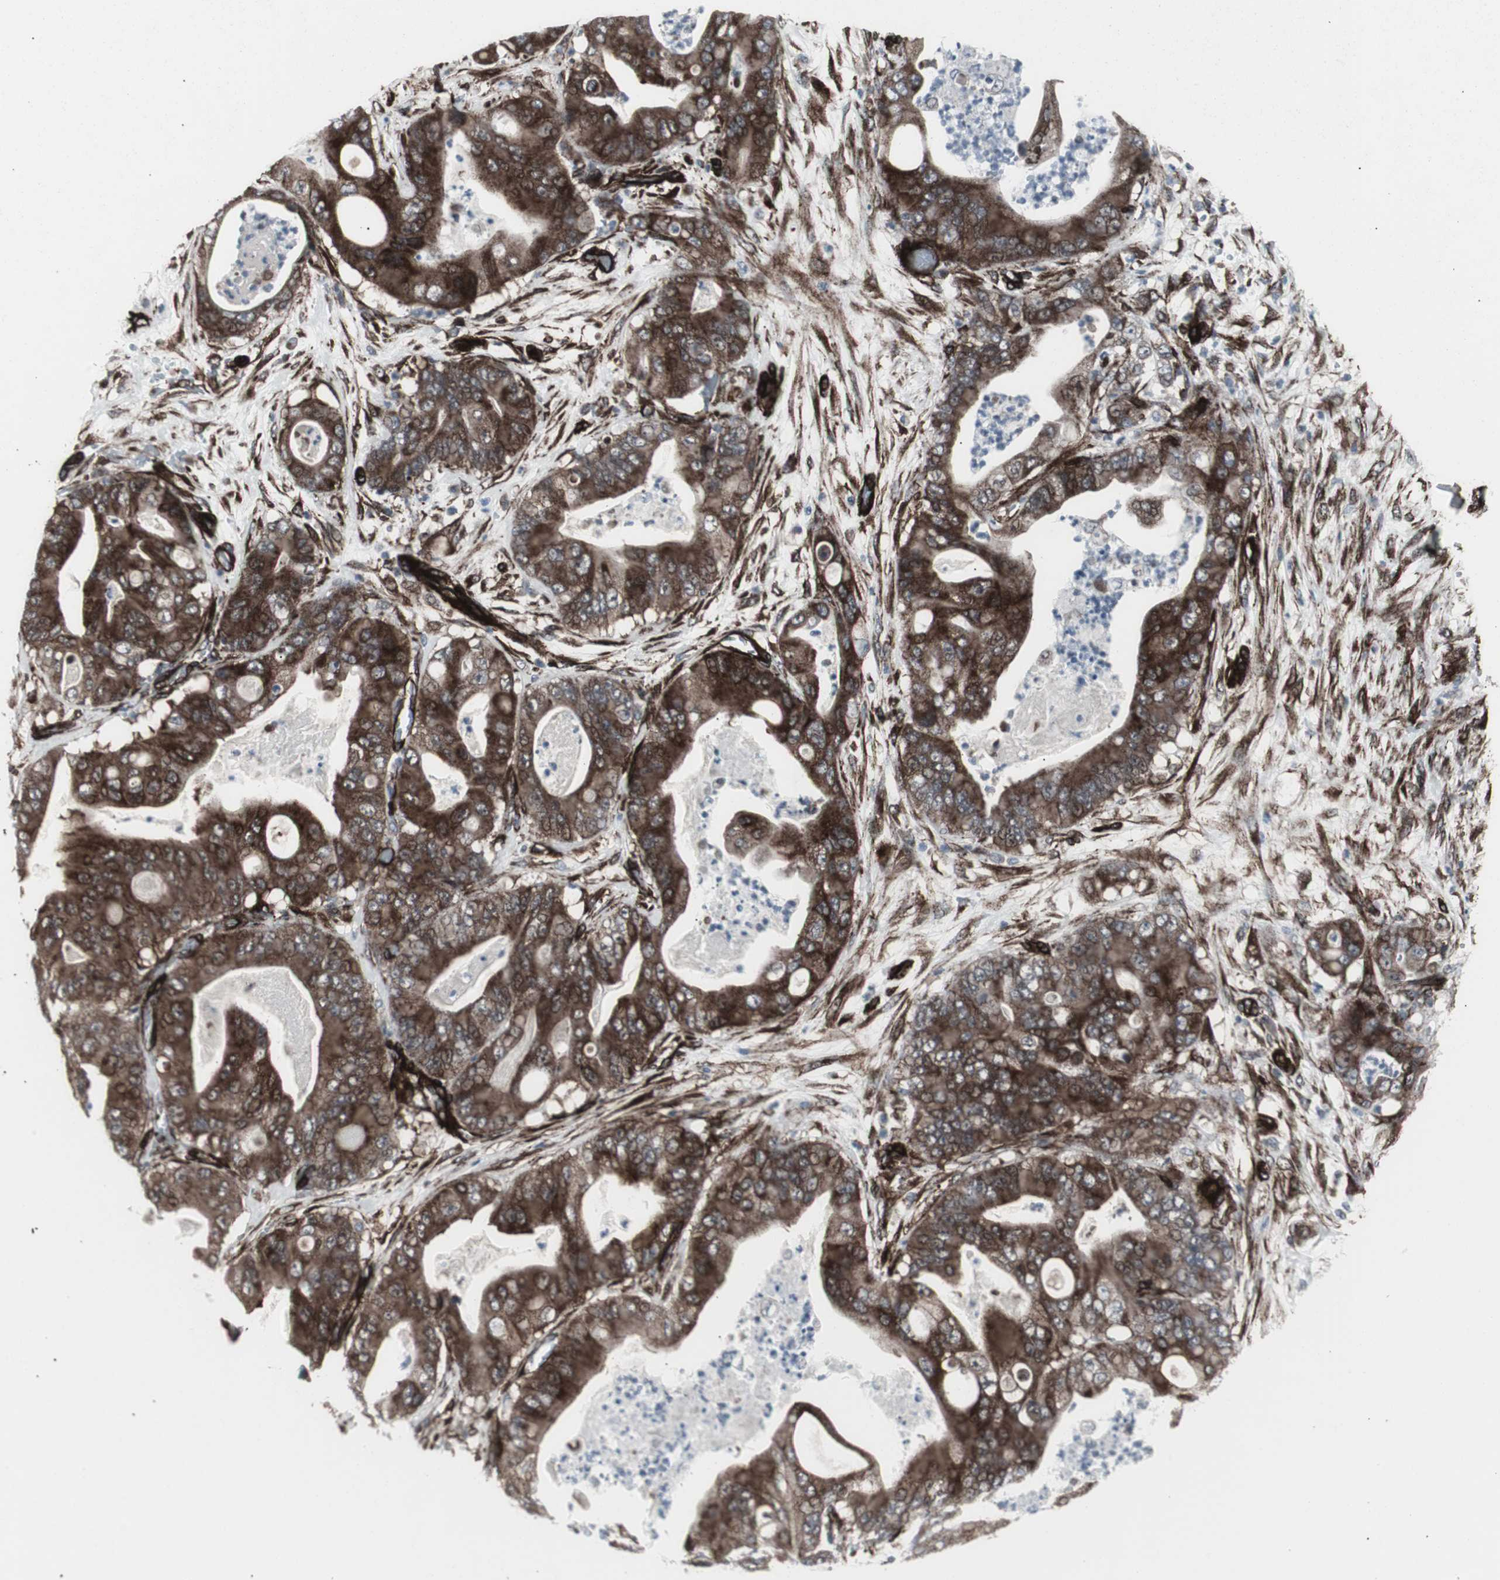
{"staining": {"intensity": "strong", "quantity": ">75%", "location": "cytoplasmic/membranous"}, "tissue": "stomach cancer", "cell_type": "Tumor cells", "image_type": "cancer", "snomed": [{"axis": "morphology", "description": "Adenocarcinoma, NOS"}, {"axis": "topography", "description": "Stomach"}], "caption": "Stomach adenocarcinoma stained with immunohistochemistry shows strong cytoplasmic/membranous staining in about >75% of tumor cells.", "gene": "PDGFA", "patient": {"sex": "female", "age": 73}}